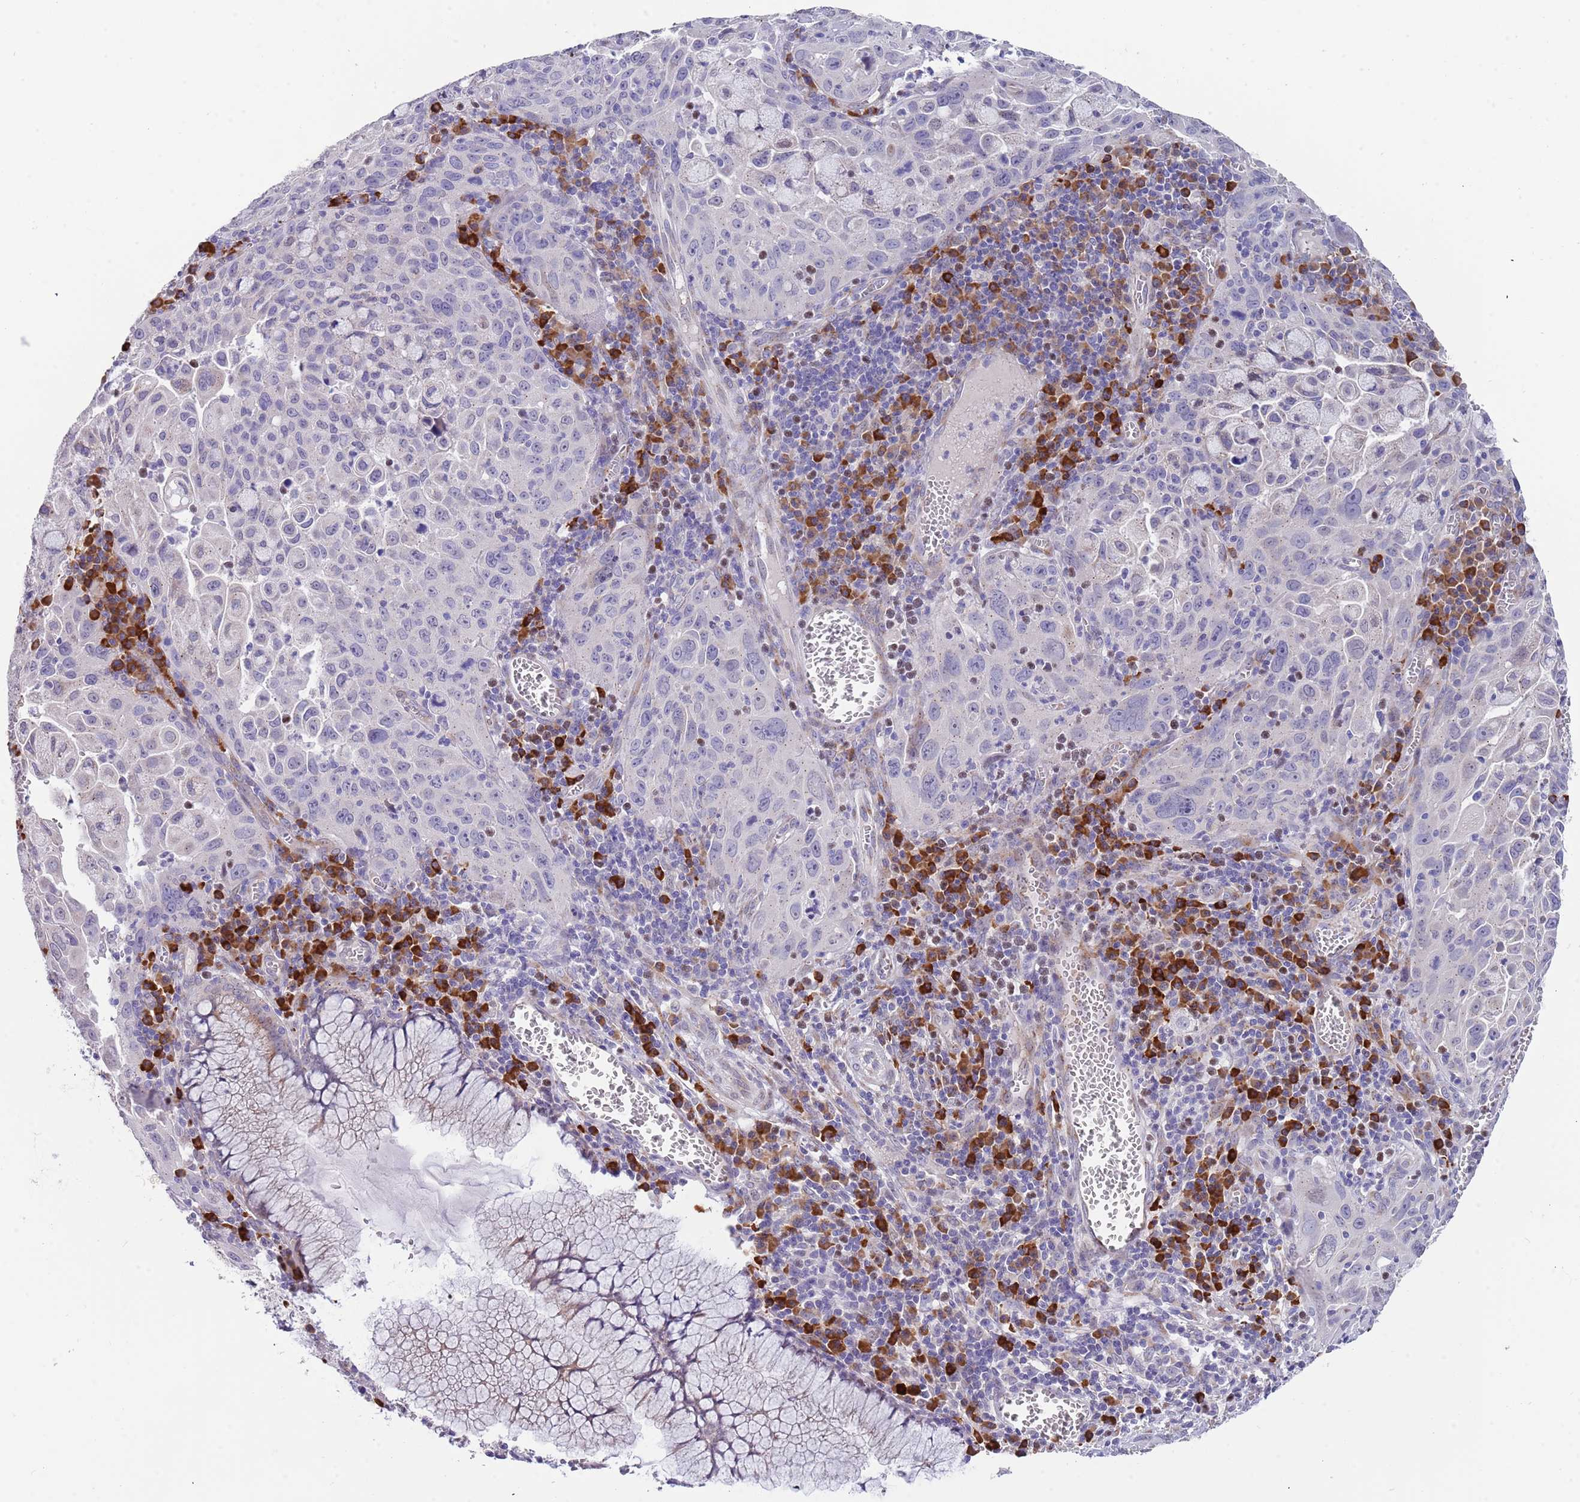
{"staining": {"intensity": "negative", "quantity": "none", "location": "none"}, "tissue": "cervical cancer", "cell_type": "Tumor cells", "image_type": "cancer", "snomed": [{"axis": "morphology", "description": "Squamous cell carcinoma, NOS"}, {"axis": "topography", "description": "Cervix"}], "caption": "DAB immunohistochemical staining of human cervical cancer displays no significant expression in tumor cells.", "gene": "TNRC6C", "patient": {"sex": "female", "age": 42}}